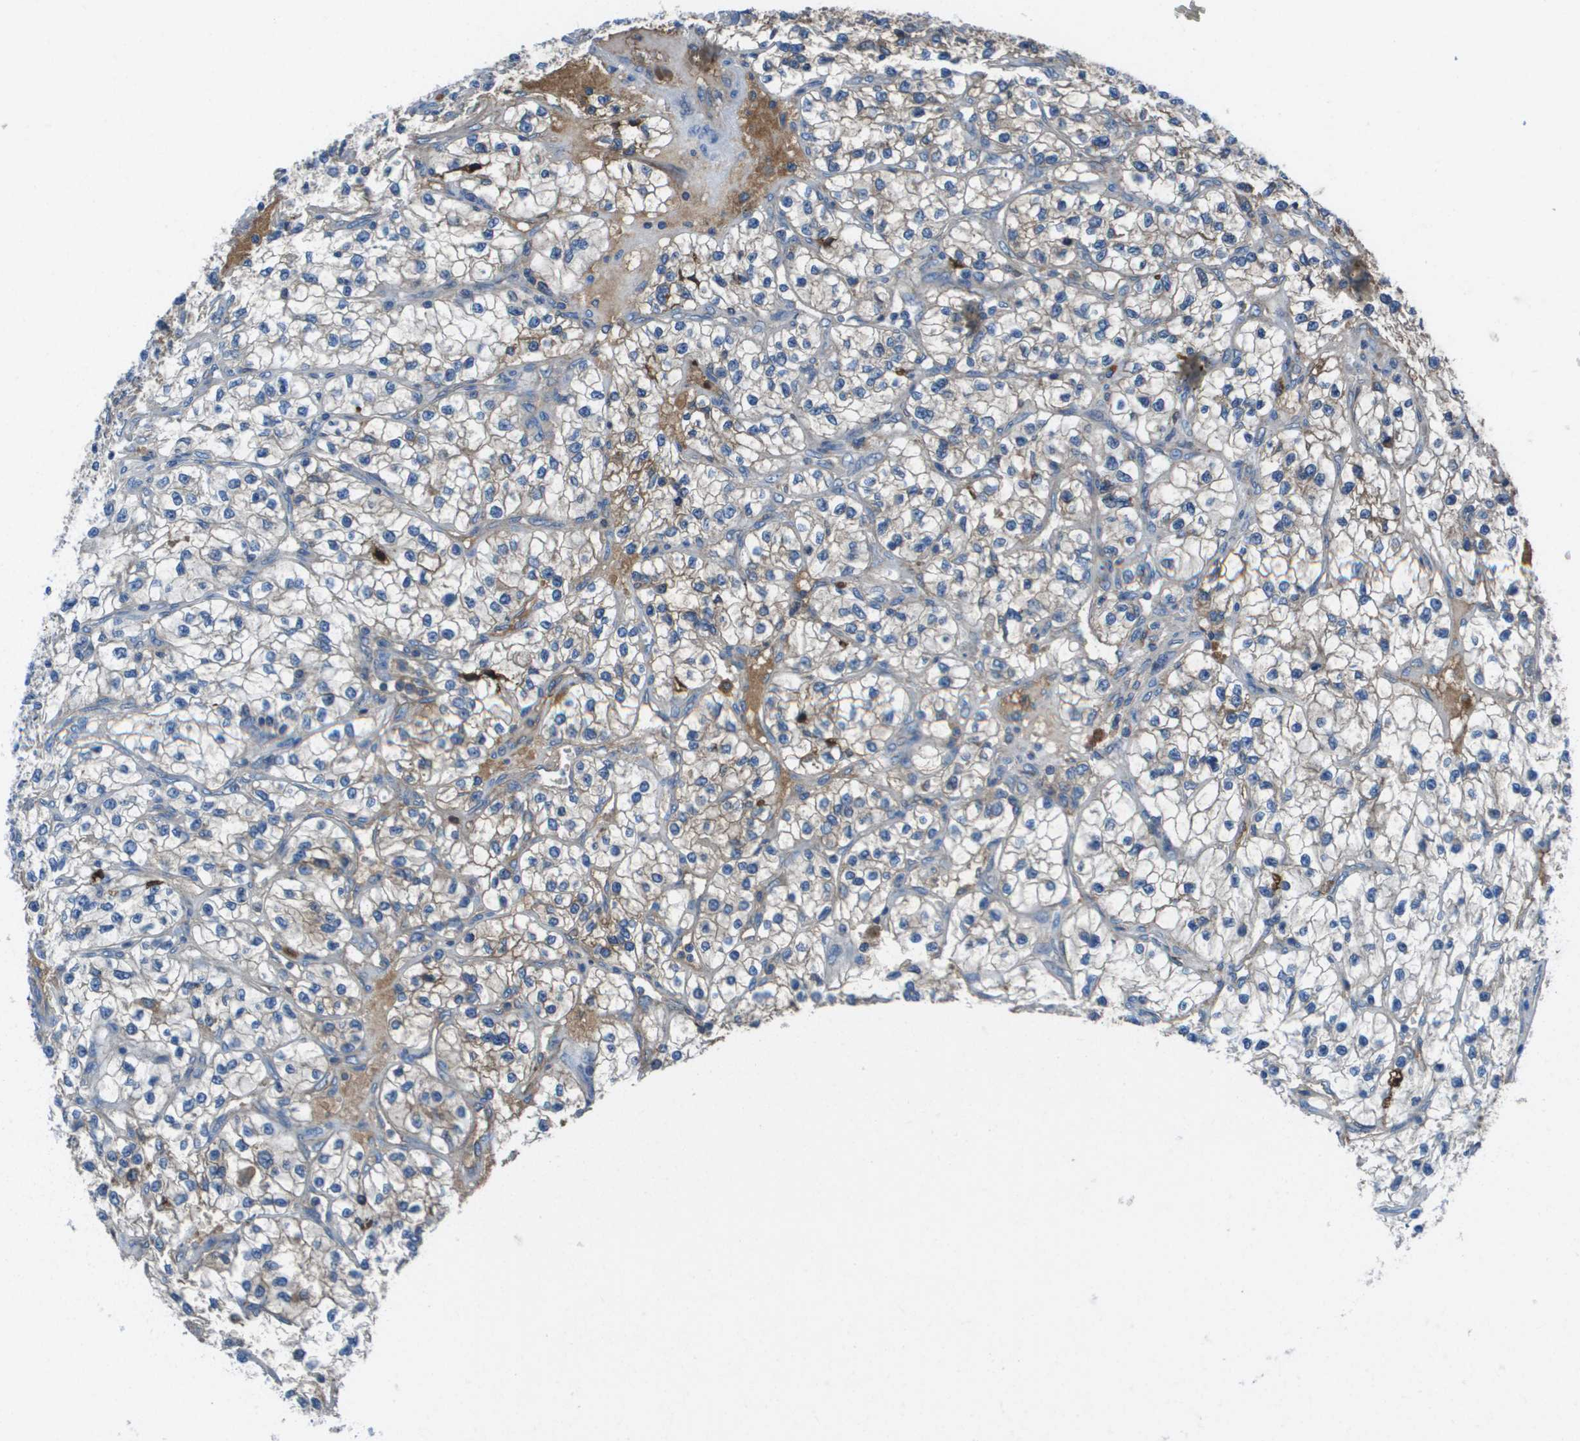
{"staining": {"intensity": "weak", "quantity": "<25%", "location": "cytoplasmic/membranous"}, "tissue": "renal cancer", "cell_type": "Tumor cells", "image_type": "cancer", "snomed": [{"axis": "morphology", "description": "Adenocarcinoma, NOS"}, {"axis": "topography", "description": "Kidney"}], "caption": "High magnification brightfield microscopy of renal adenocarcinoma stained with DAB (3,3'-diaminobenzidine) (brown) and counterstained with hematoxylin (blue): tumor cells show no significant staining. (DAB (3,3'-diaminobenzidine) immunohistochemistry (IHC), high magnification).", "gene": "VTN", "patient": {"sex": "female", "age": 57}}